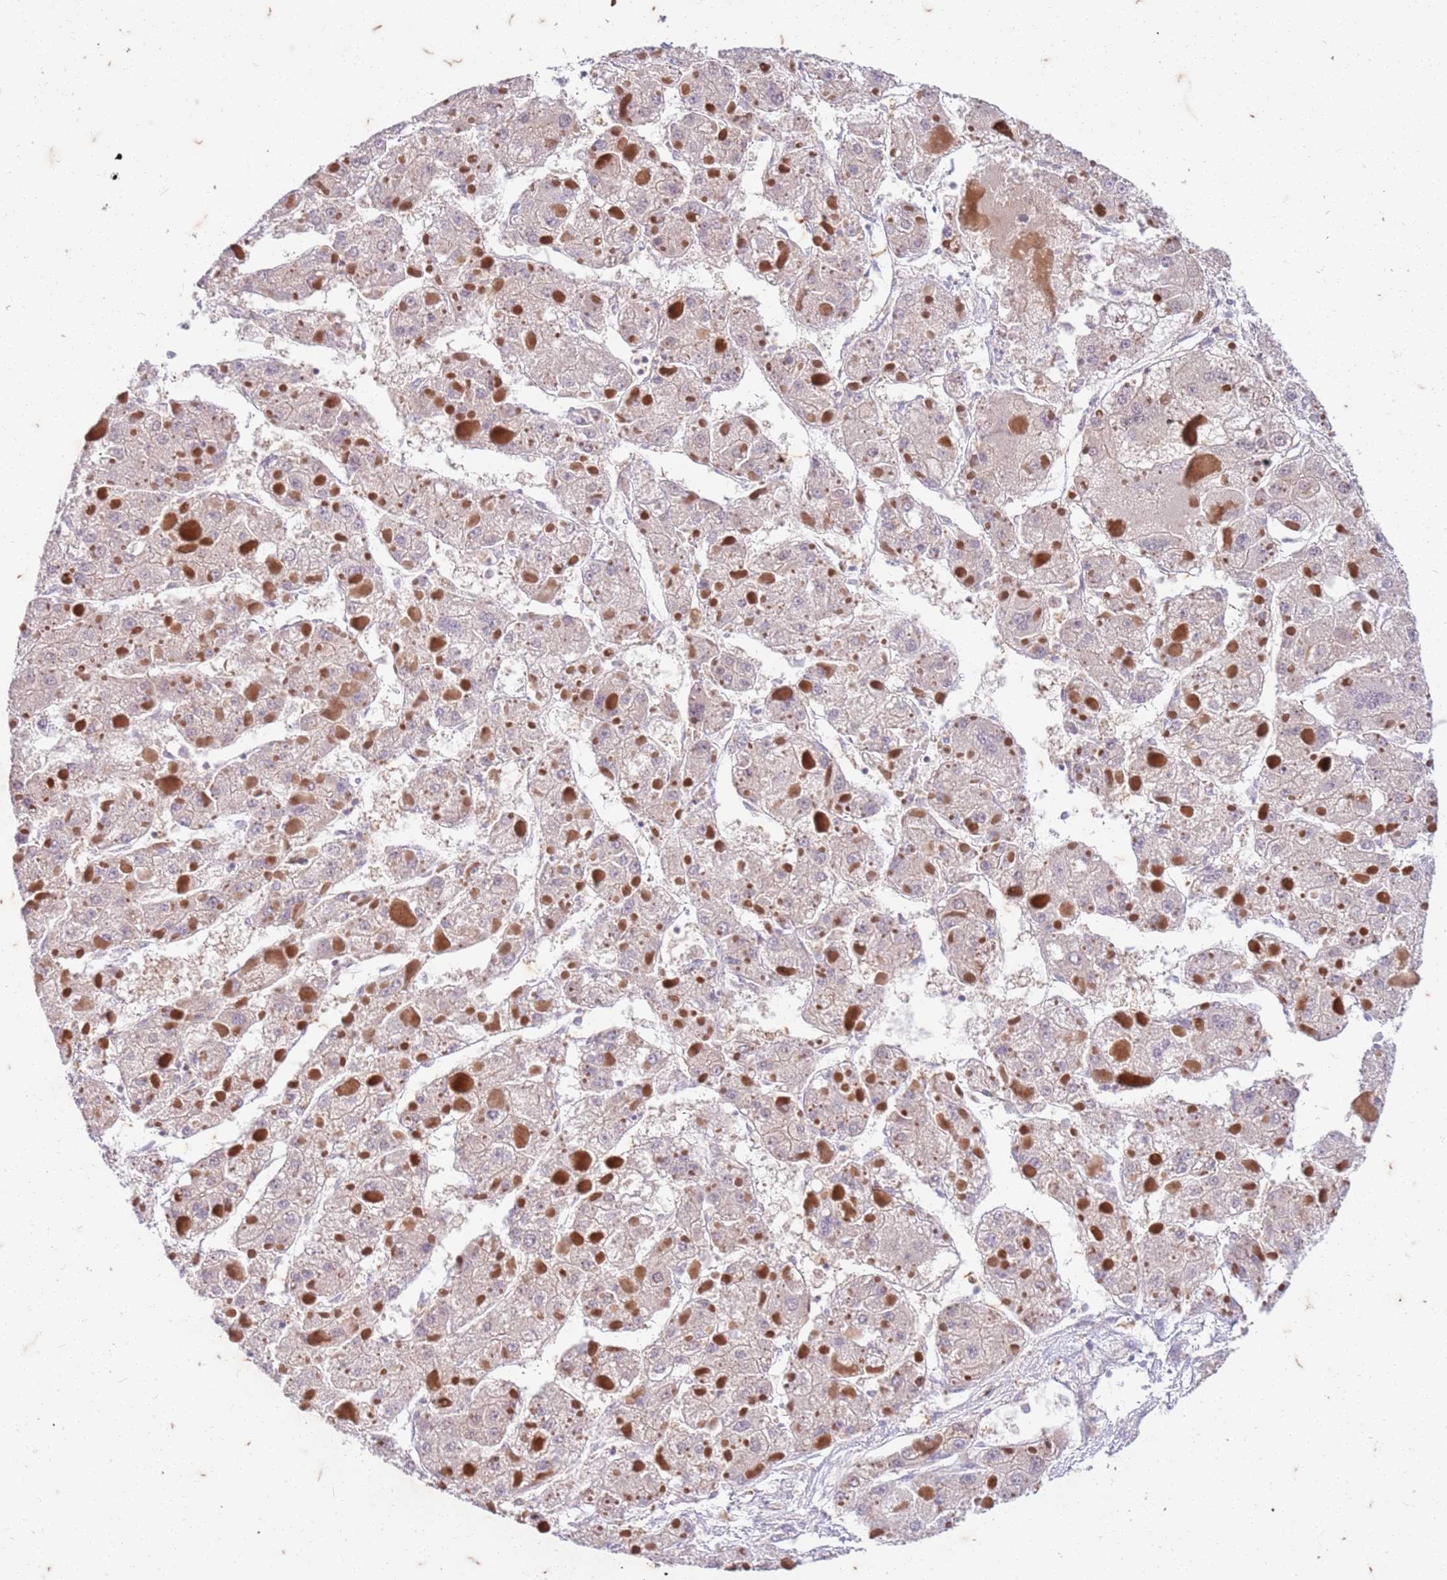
{"staining": {"intensity": "negative", "quantity": "none", "location": "none"}, "tissue": "liver cancer", "cell_type": "Tumor cells", "image_type": "cancer", "snomed": [{"axis": "morphology", "description": "Carcinoma, Hepatocellular, NOS"}, {"axis": "topography", "description": "Liver"}], "caption": "Tumor cells are negative for brown protein staining in liver cancer (hepatocellular carcinoma).", "gene": "RAPGEF3", "patient": {"sex": "female", "age": 73}}